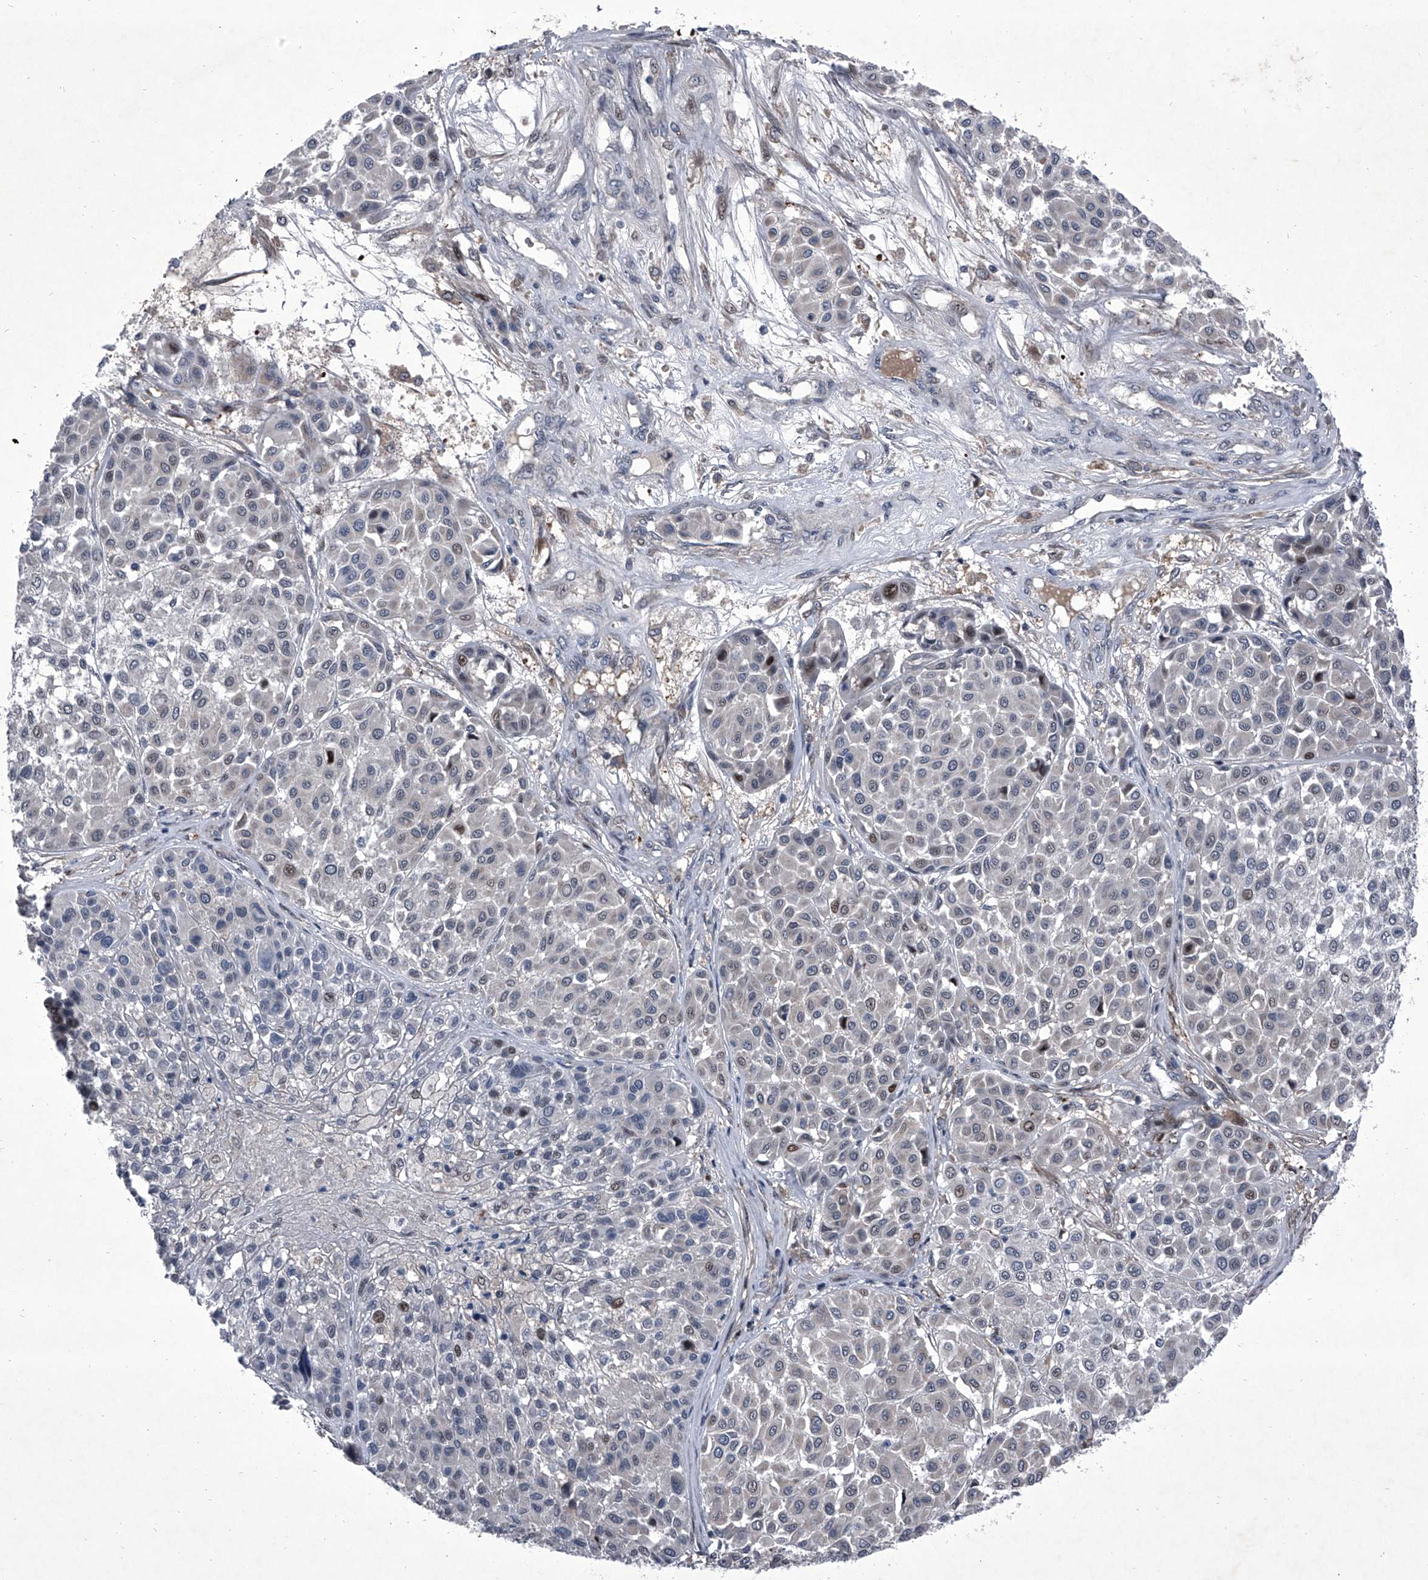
{"staining": {"intensity": "negative", "quantity": "none", "location": "none"}, "tissue": "melanoma", "cell_type": "Tumor cells", "image_type": "cancer", "snomed": [{"axis": "morphology", "description": "Malignant melanoma, Metastatic site"}, {"axis": "topography", "description": "Soft tissue"}], "caption": "IHC of malignant melanoma (metastatic site) demonstrates no positivity in tumor cells.", "gene": "ELK4", "patient": {"sex": "male", "age": 41}}